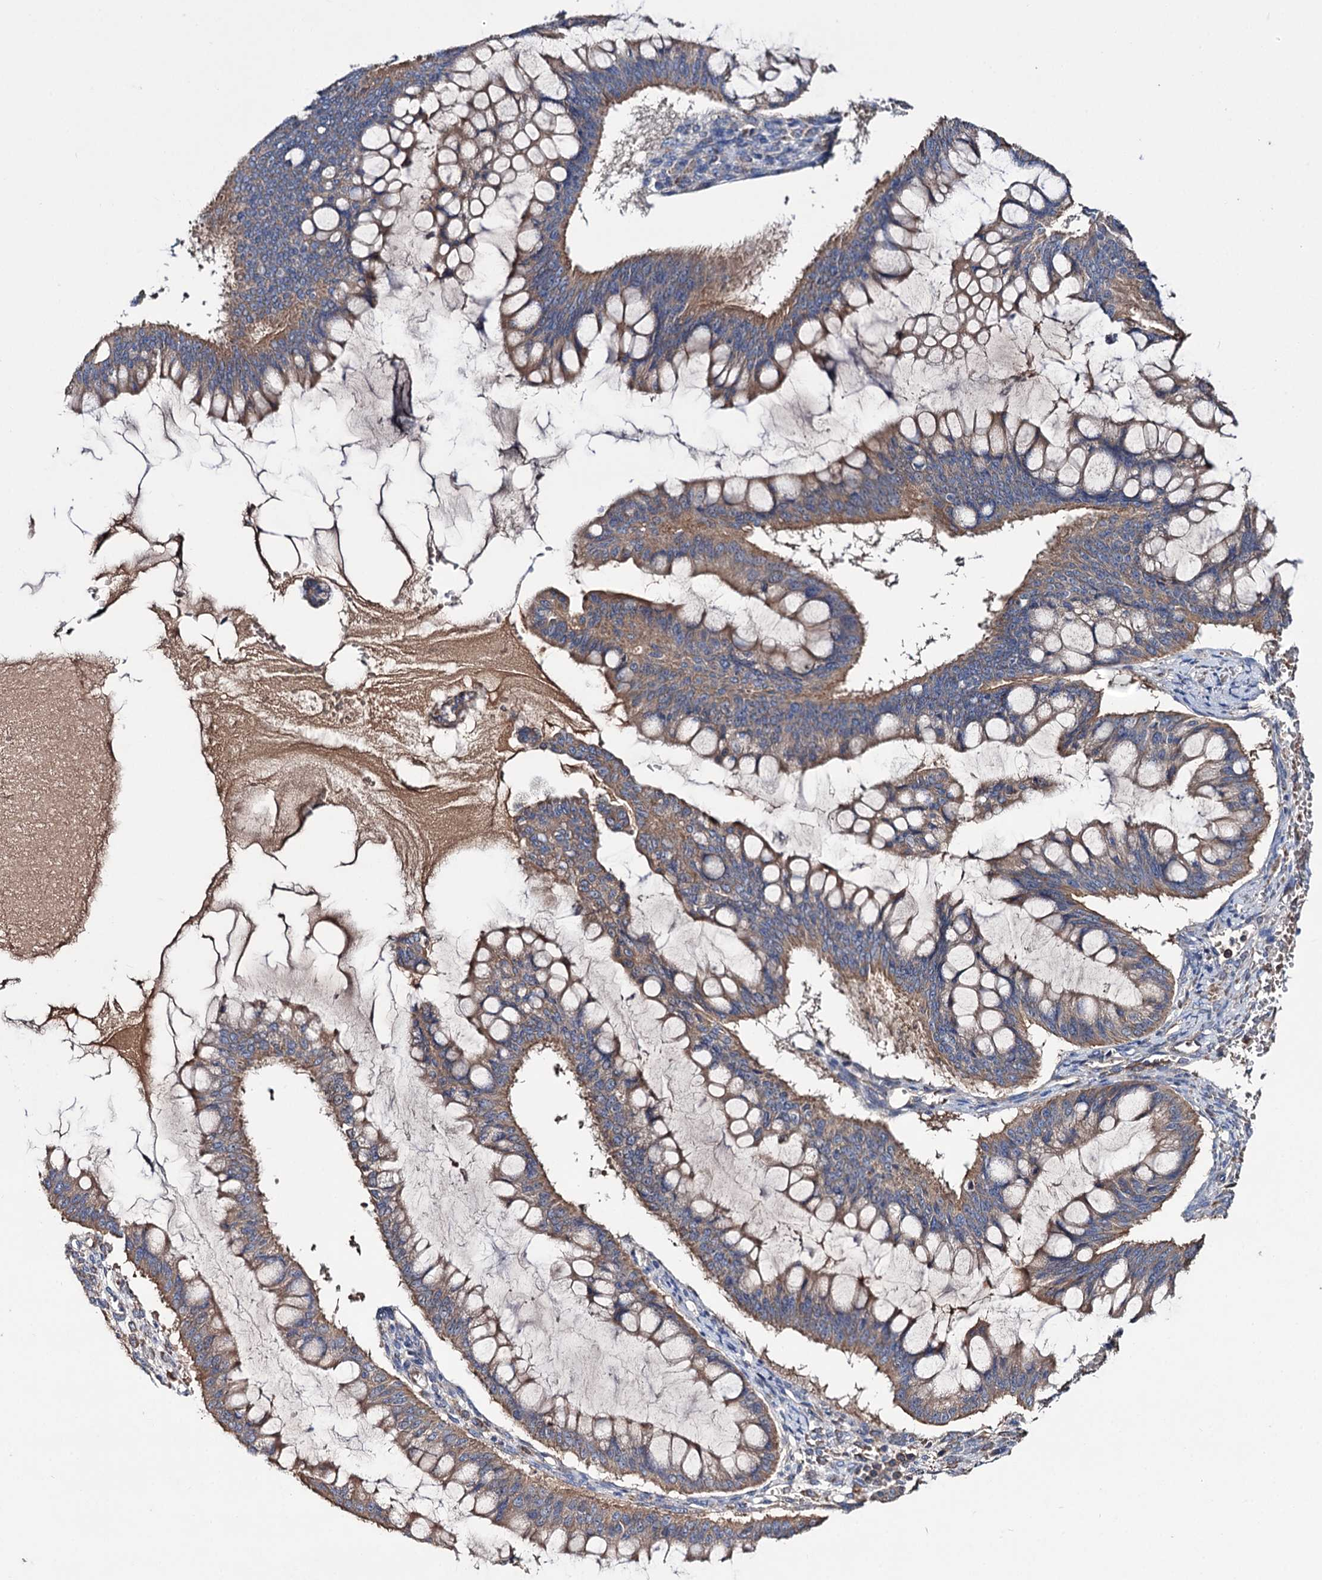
{"staining": {"intensity": "moderate", "quantity": ">75%", "location": "cytoplasmic/membranous"}, "tissue": "ovarian cancer", "cell_type": "Tumor cells", "image_type": "cancer", "snomed": [{"axis": "morphology", "description": "Cystadenocarcinoma, mucinous, NOS"}, {"axis": "topography", "description": "Ovary"}], "caption": "Moderate cytoplasmic/membranous staining for a protein is identified in approximately >75% of tumor cells of mucinous cystadenocarcinoma (ovarian) using immunohistochemistry.", "gene": "CLPB", "patient": {"sex": "female", "age": 73}}